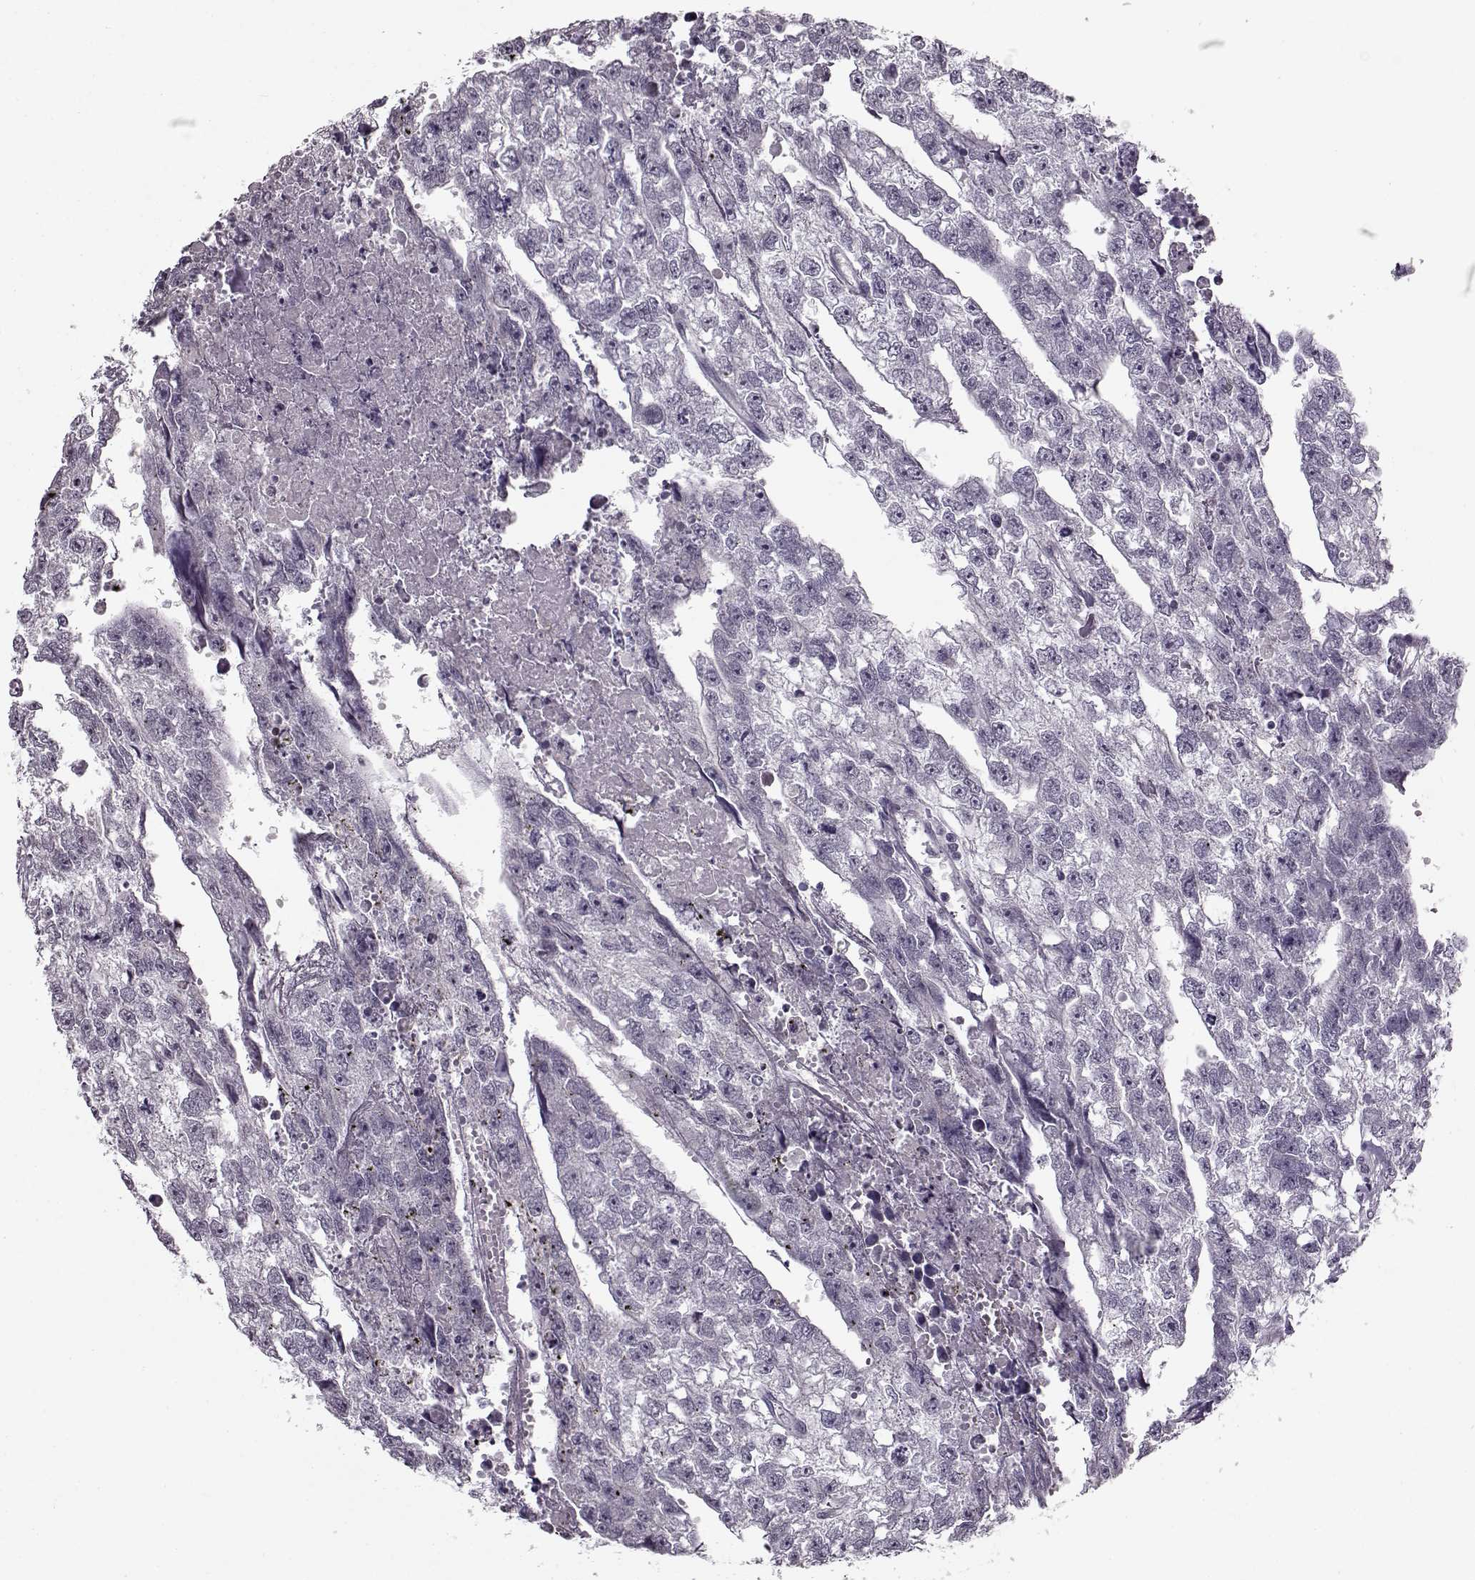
{"staining": {"intensity": "negative", "quantity": "none", "location": "none"}, "tissue": "testis cancer", "cell_type": "Tumor cells", "image_type": "cancer", "snomed": [{"axis": "morphology", "description": "Carcinoma, Embryonal, NOS"}, {"axis": "morphology", "description": "Teratoma, malignant, NOS"}, {"axis": "topography", "description": "Testis"}], "caption": "The image displays no significant staining in tumor cells of testis embryonal carcinoma.", "gene": "MAP6D1", "patient": {"sex": "male", "age": 44}}